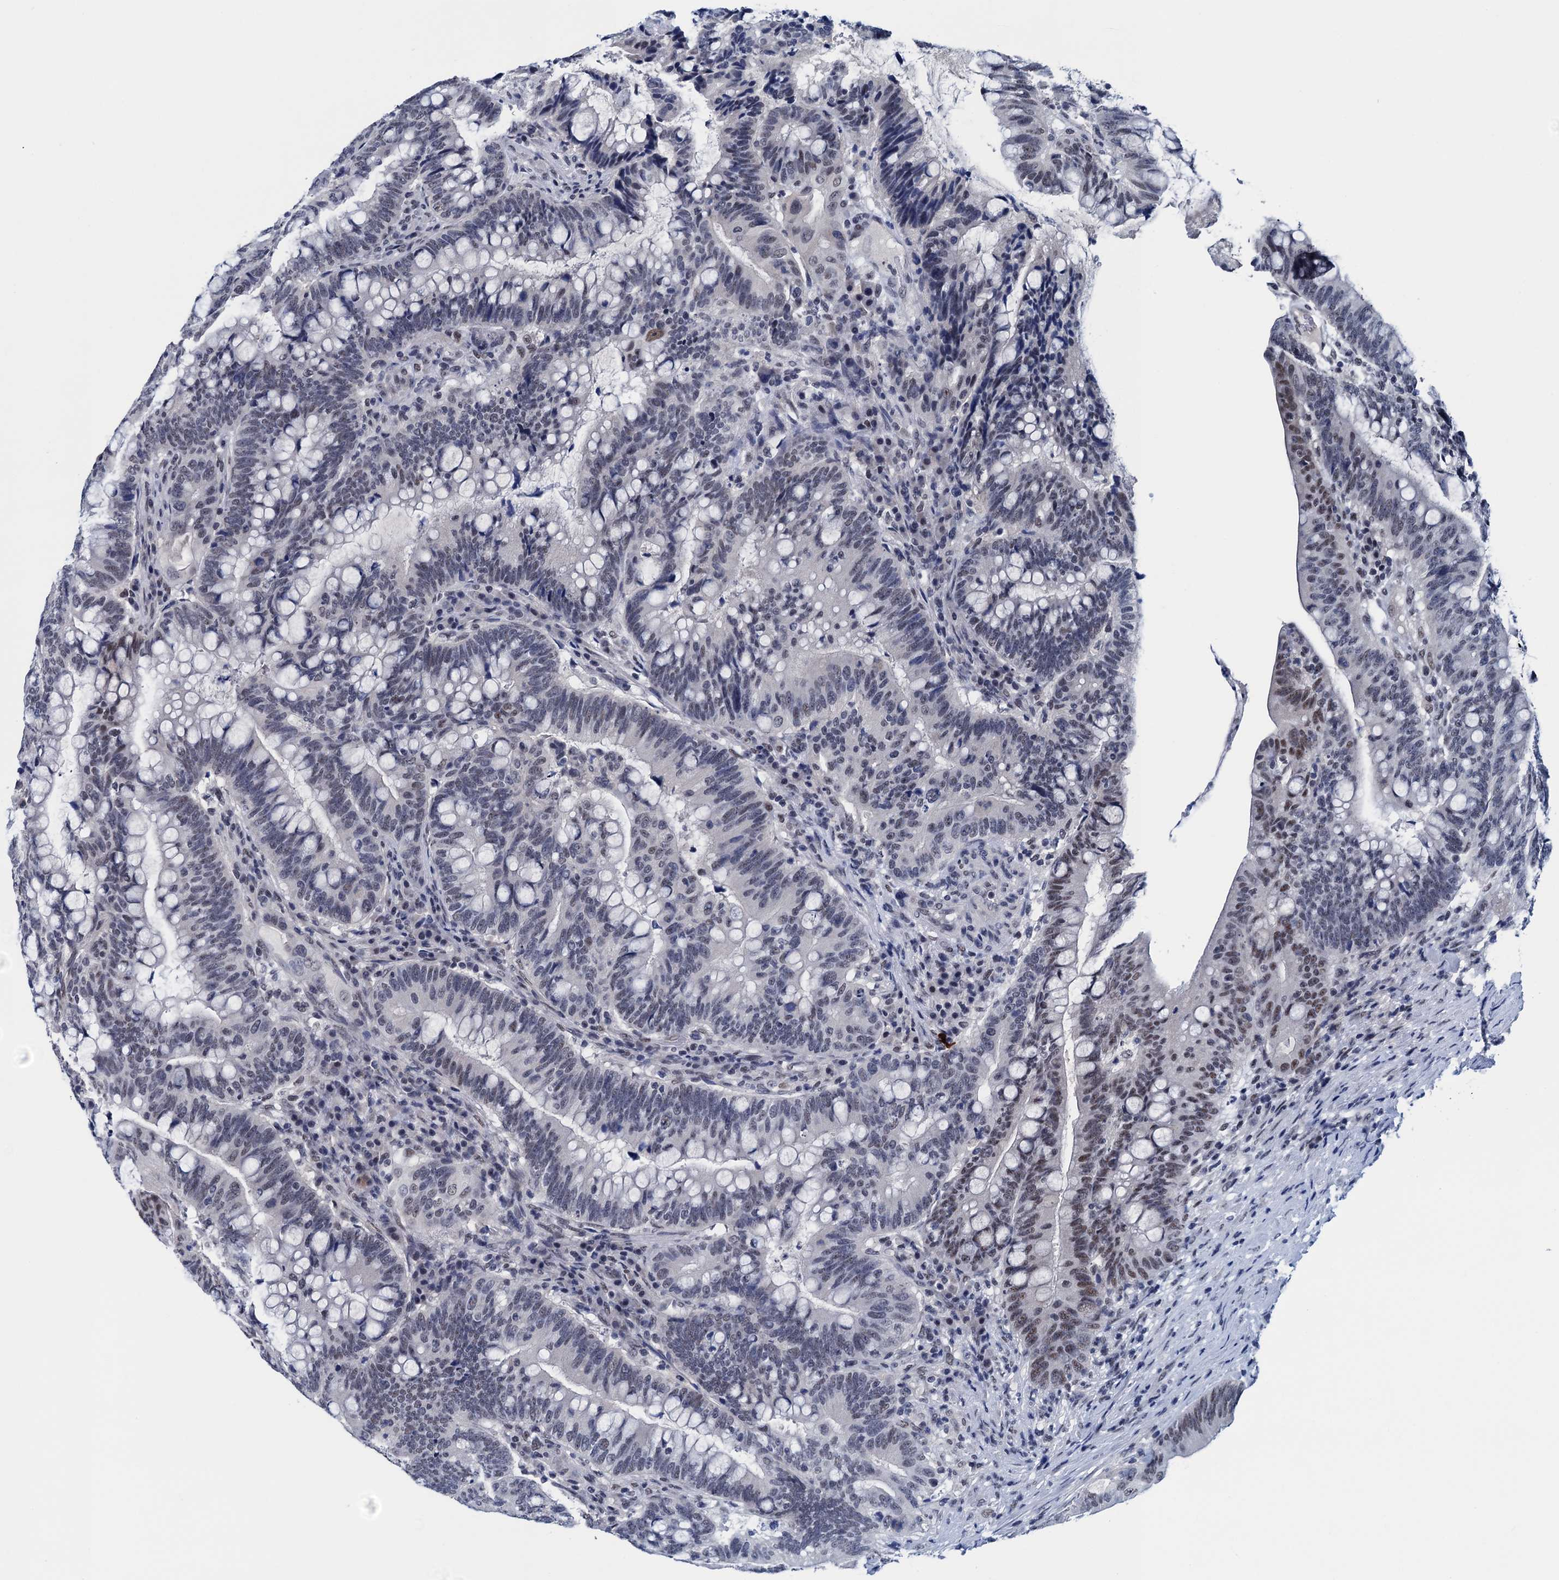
{"staining": {"intensity": "moderate", "quantity": "<25%", "location": "nuclear"}, "tissue": "colorectal cancer", "cell_type": "Tumor cells", "image_type": "cancer", "snomed": [{"axis": "morphology", "description": "Adenocarcinoma, NOS"}, {"axis": "topography", "description": "Colon"}], "caption": "Immunohistochemistry photomicrograph of neoplastic tissue: human adenocarcinoma (colorectal) stained using immunohistochemistry exhibits low levels of moderate protein expression localized specifically in the nuclear of tumor cells, appearing as a nuclear brown color.", "gene": "FNBP4", "patient": {"sex": "female", "age": 66}}